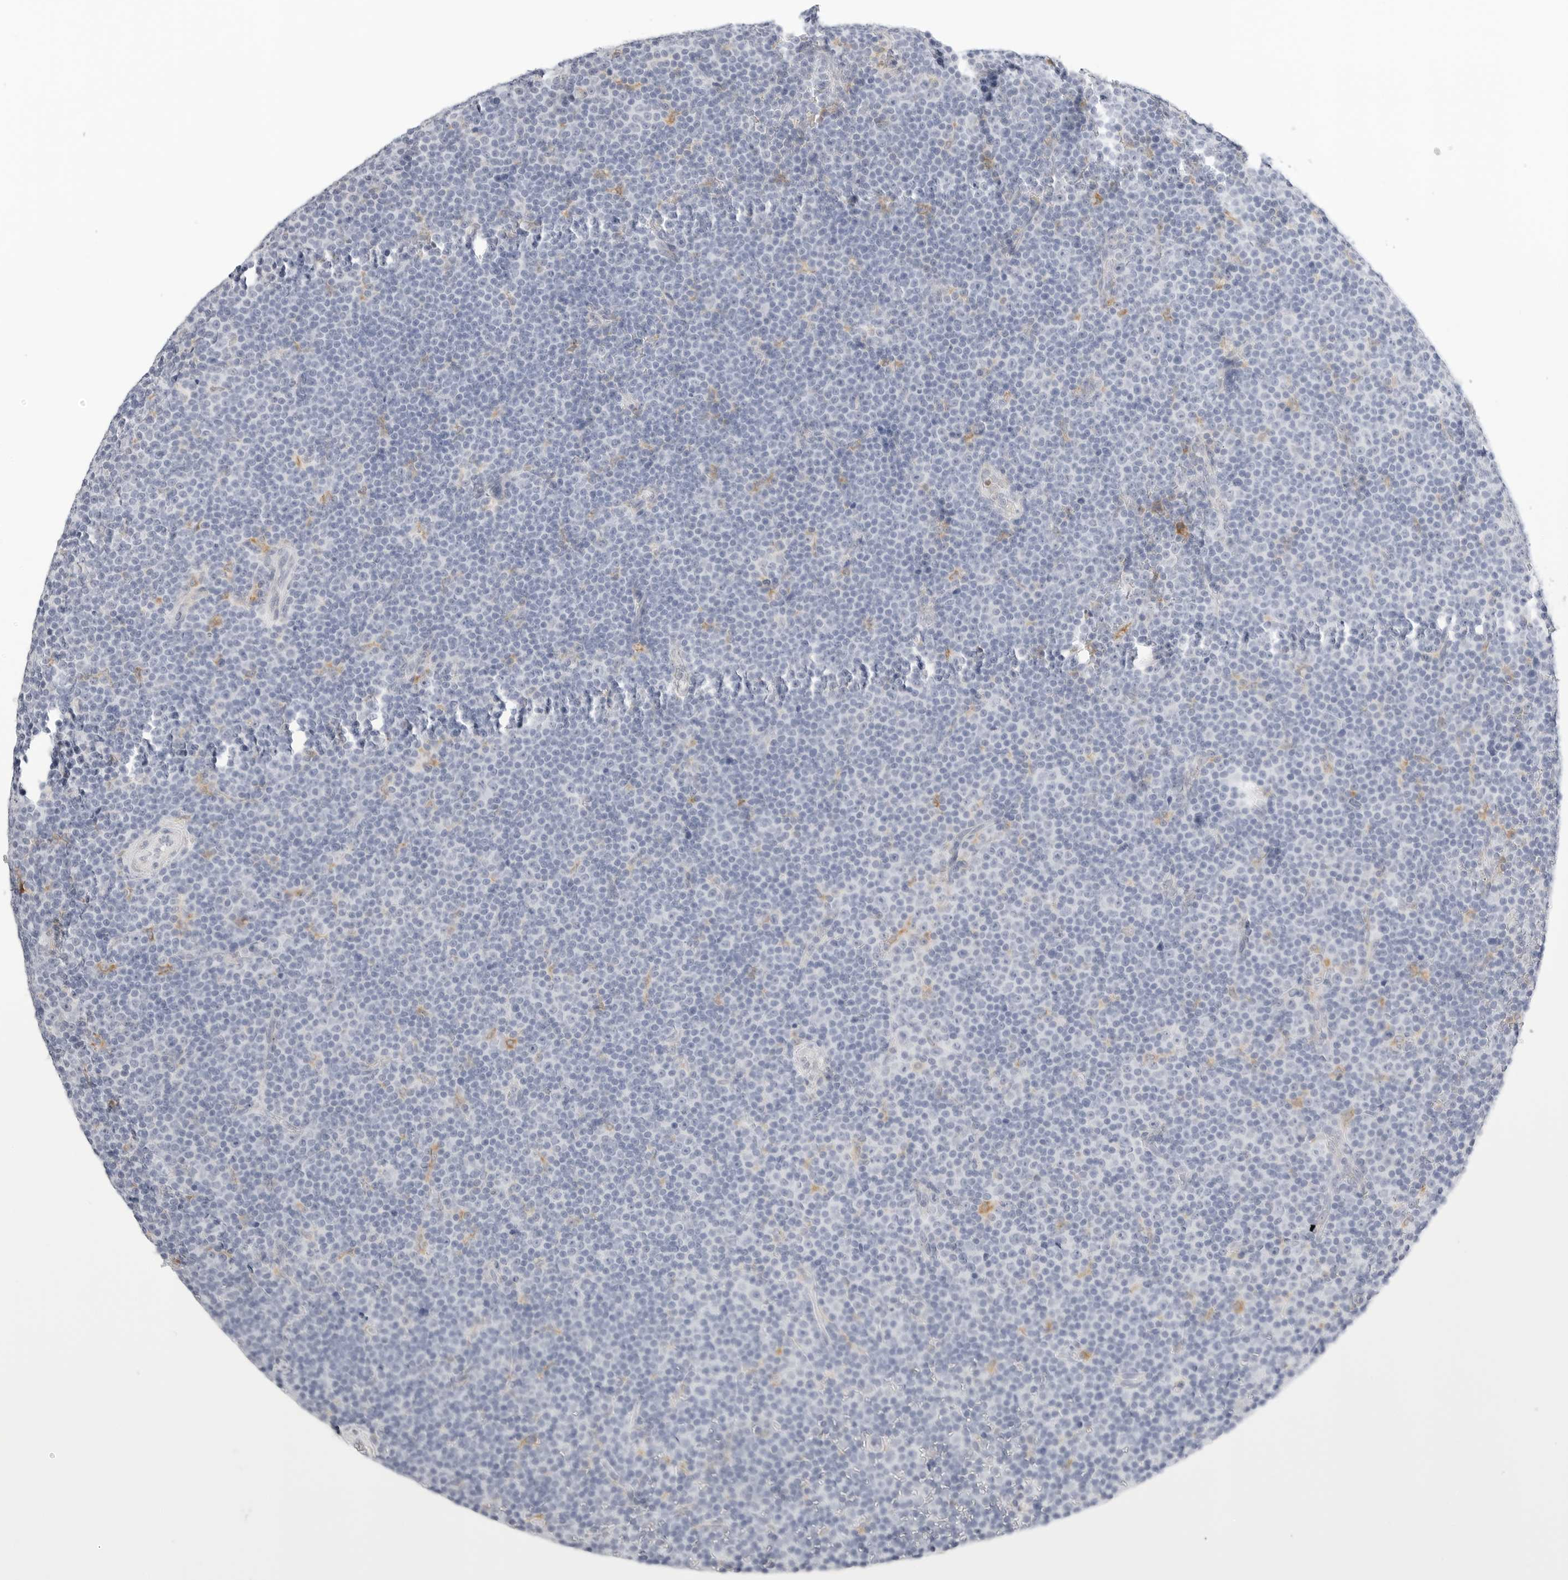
{"staining": {"intensity": "negative", "quantity": "none", "location": "none"}, "tissue": "lymphoma", "cell_type": "Tumor cells", "image_type": "cancer", "snomed": [{"axis": "morphology", "description": "Malignant lymphoma, non-Hodgkin's type, Low grade"}, {"axis": "topography", "description": "Lymph node"}], "caption": "This is an immunohistochemistry histopathology image of lymphoma. There is no positivity in tumor cells.", "gene": "THEM4", "patient": {"sex": "female", "age": 67}}